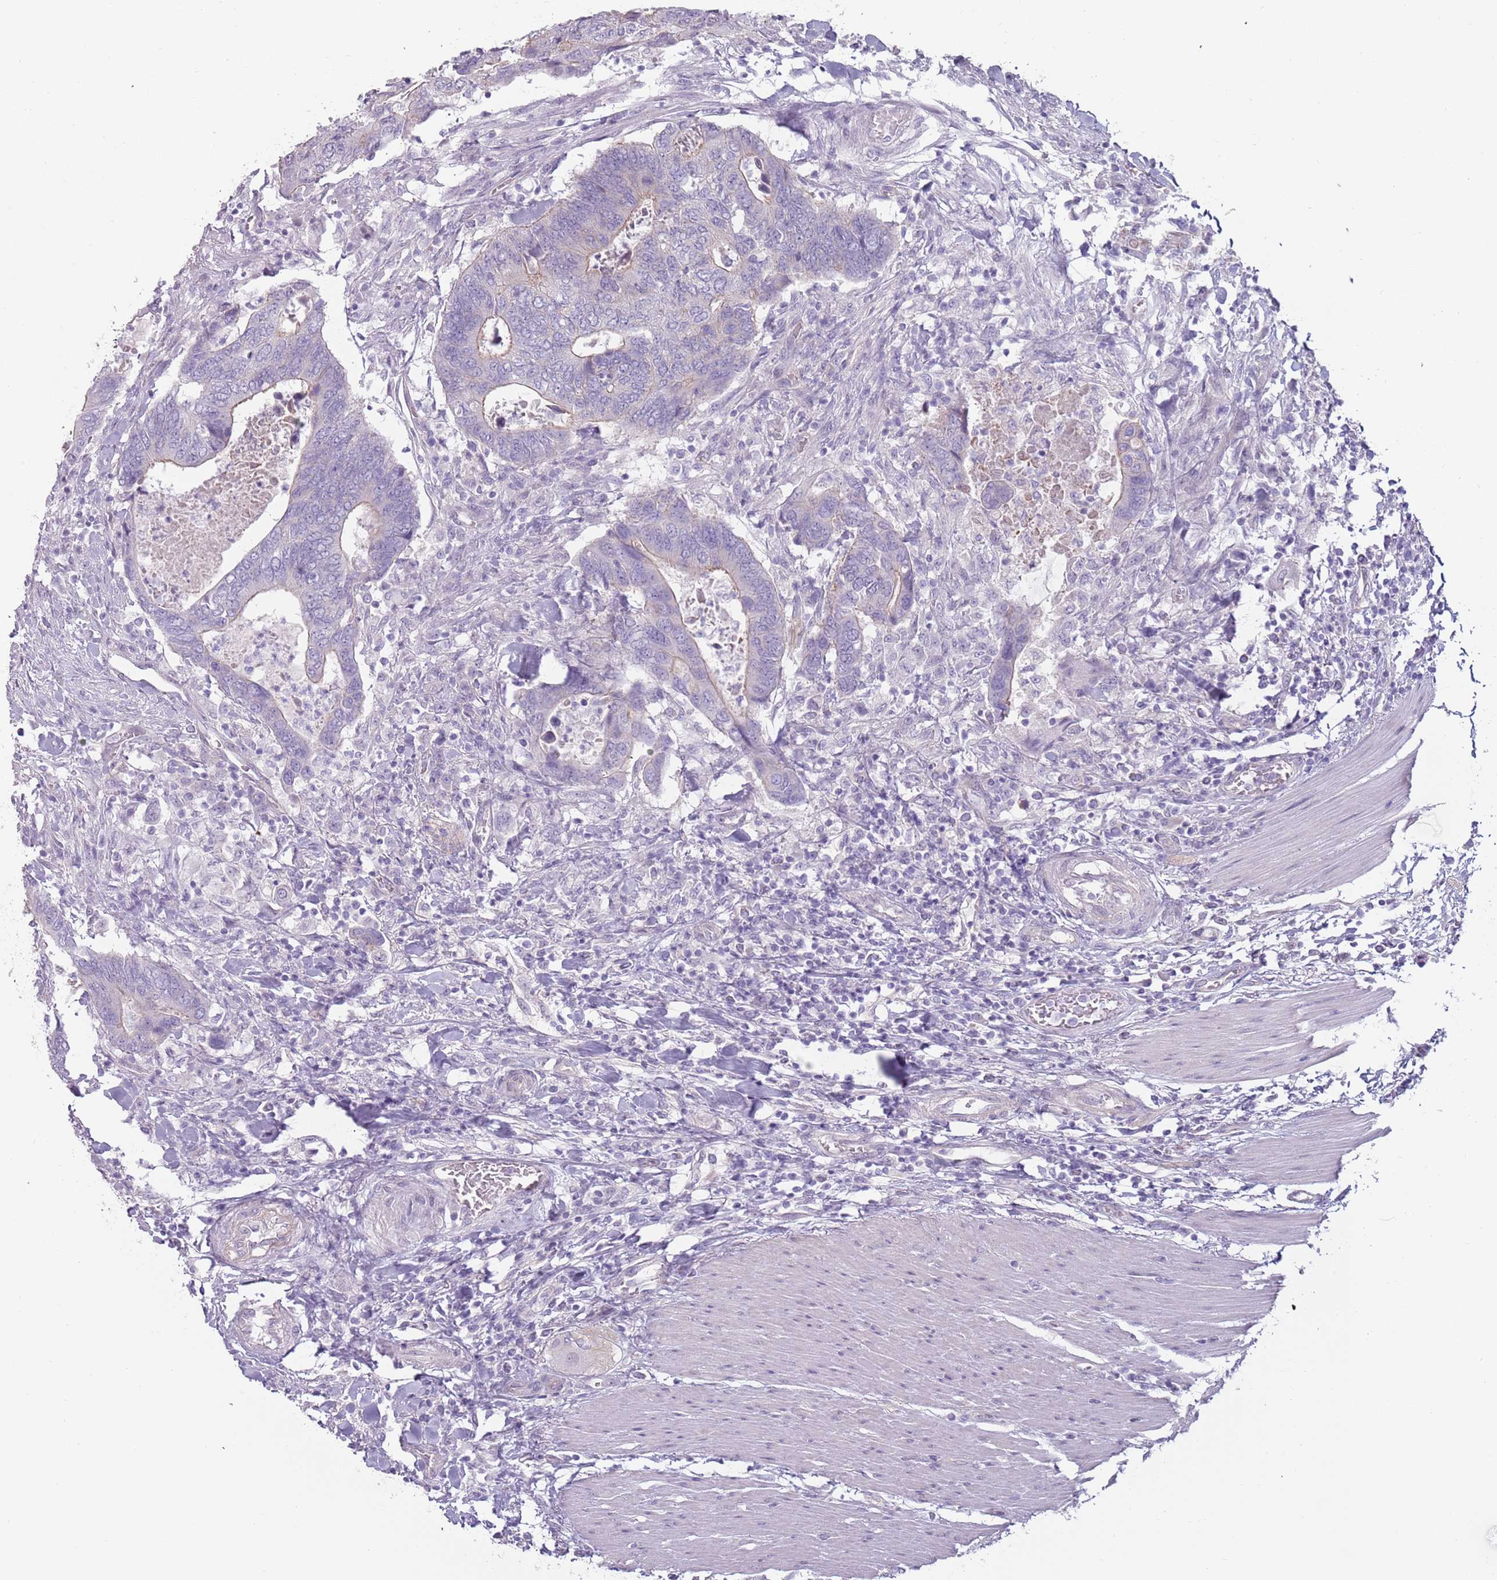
{"staining": {"intensity": "weak", "quantity": "<25%", "location": "cytoplasmic/membranous"}, "tissue": "colorectal cancer", "cell_type": "Tumor cells", "image_type": "cancer", "snomed": [{"axis": "morphology", "description": "Adenocarcinoma, NOS"}, {"axis": "topography", "description": "Colon"}], "caption": "DAB (3,3'-diaminobenzidine) immunohistochemical staining of human adenocarcinoma (colorectal) displays no significant staining in tumor cells.", "gene": "RFX2", "patient": {"sex": "male", "age": 87}}